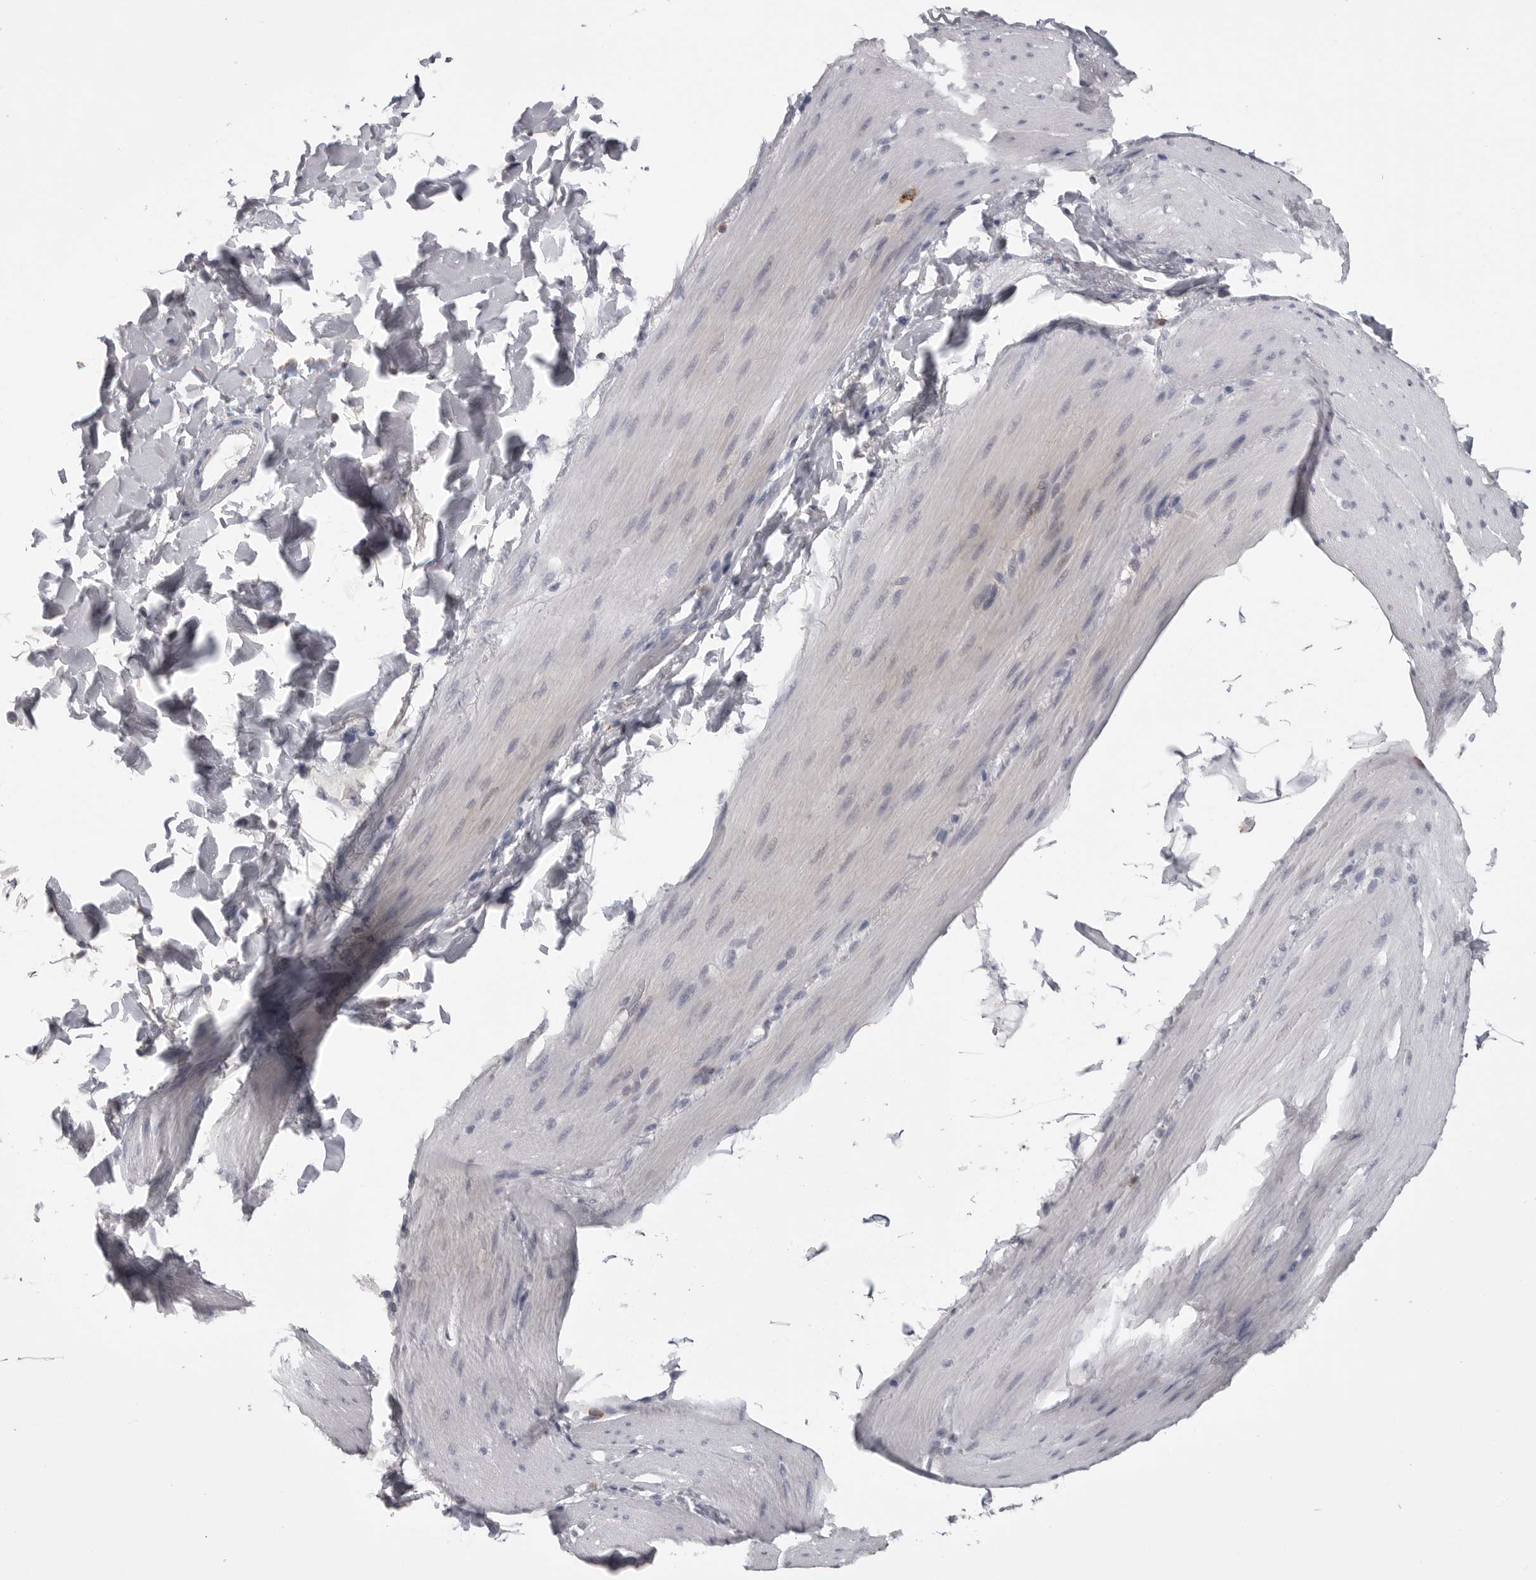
{"staining": {"intensity": "negative", "quantity": "none", "location": "none"}, "tissue": "smooth muscle", "cell_type": "Smooth muscle cells", "image_type": "normal", "snomed": [{"axis": "morphology", "description": "Normal tissue, NOS"}, {"axis": "topography", "description": "Smooth muscle"}, {"axis": "topography", "description": "Small intestine"}], "caption": "This is a photomicrograph of IHC staining of unremarkable smooth muscle, which shows no expression in smooth muscle cells.", "gene": "ITGAL", "patient": {"sex": "female", "age": 84}}